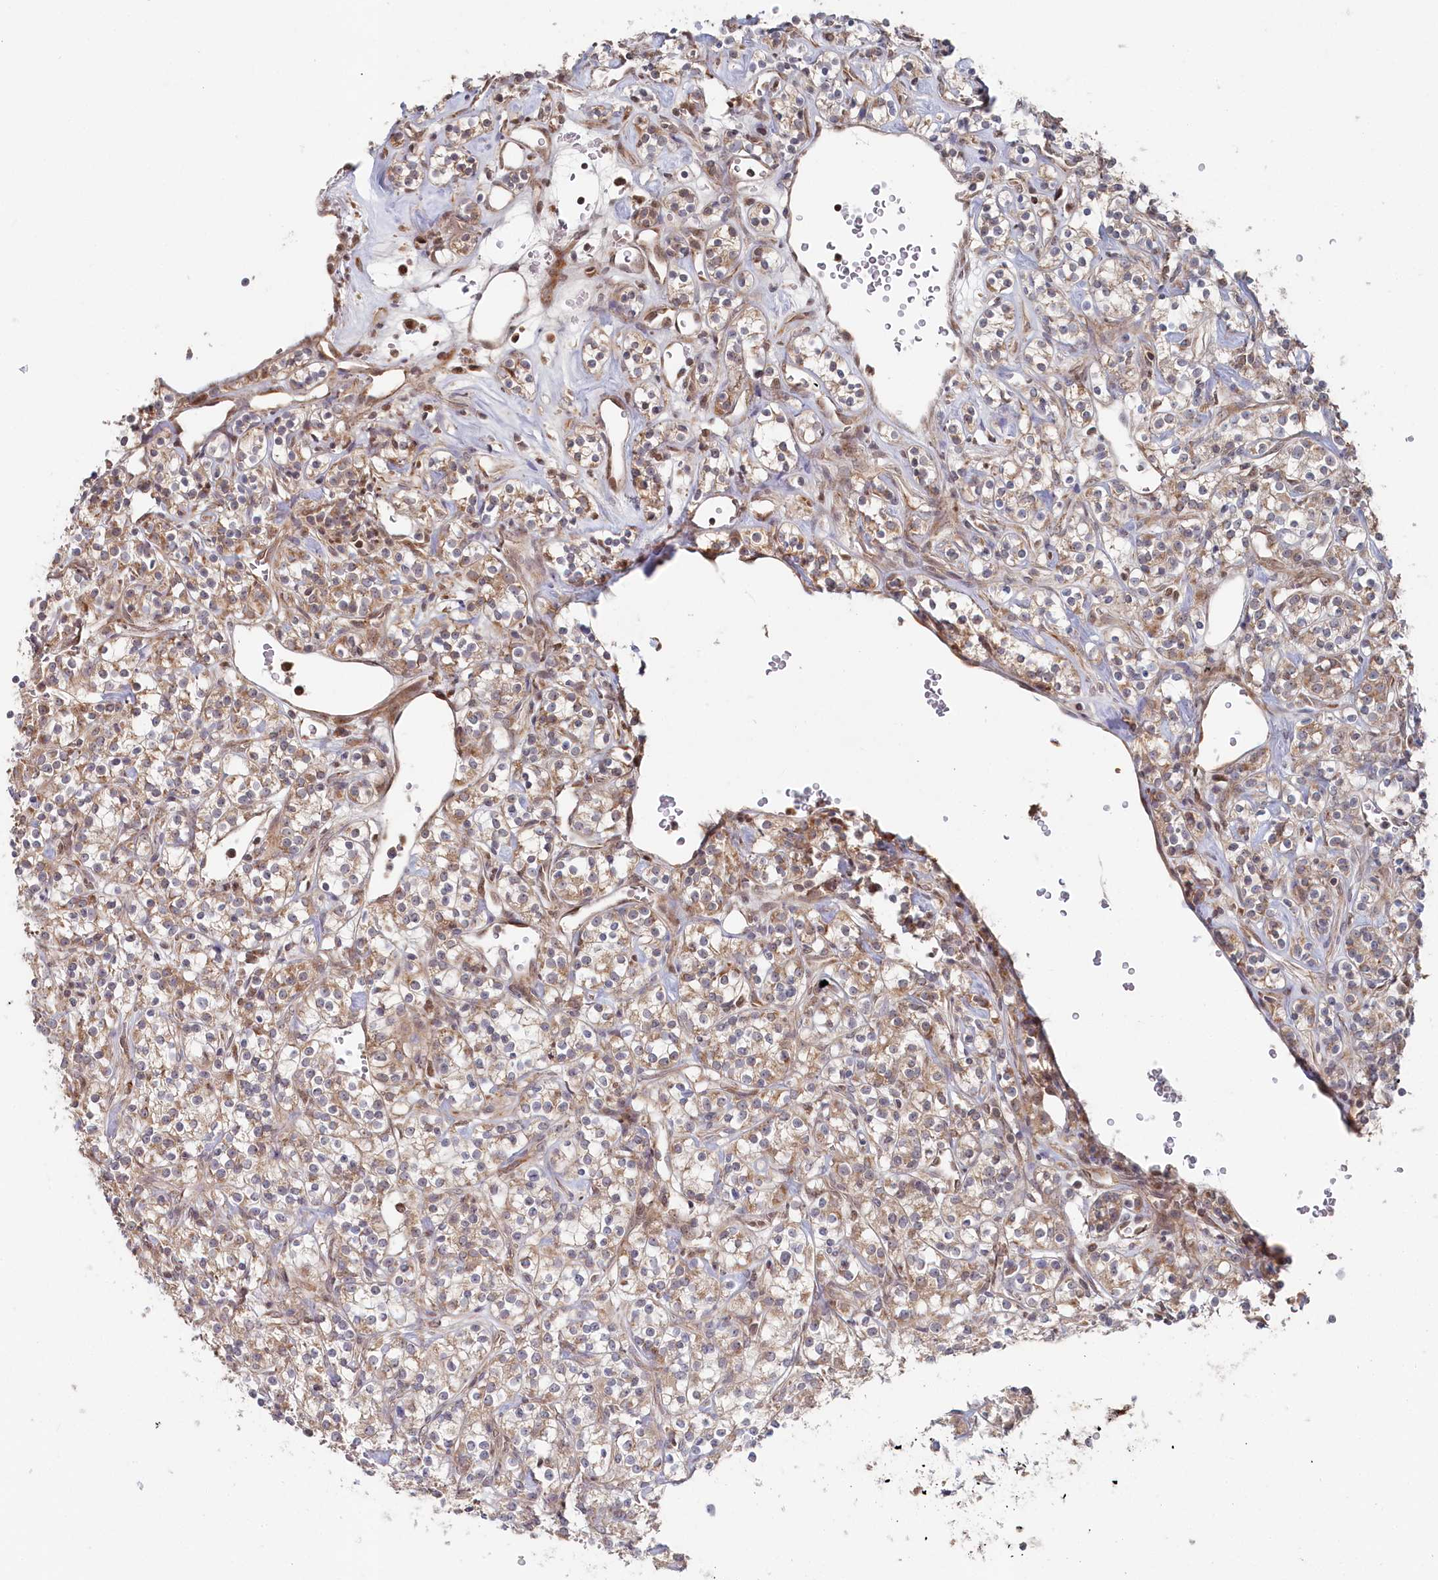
{"staining": {"intensity": "weak", "quantity": ">75%", "location": "cytoplasmic/membranous"}, "tissue": "renal cancer", "cell_type": "Tumor cells", "image_type": "cancer", "snomed": [{"axis": "morphology", "description": "Adenocarcinoma, NOS"}, {"axis": "topography", "description": "Kidney"}], "caption": "DAB (3,3'-diaminobenzidine) immunohistochemical staining of human renal cancer shows weak cytoplasmic/membranous protein expression in about >75% of tumor cells.", "gene": "WAPL", "patient": {"sex": "male", "age": 77}}